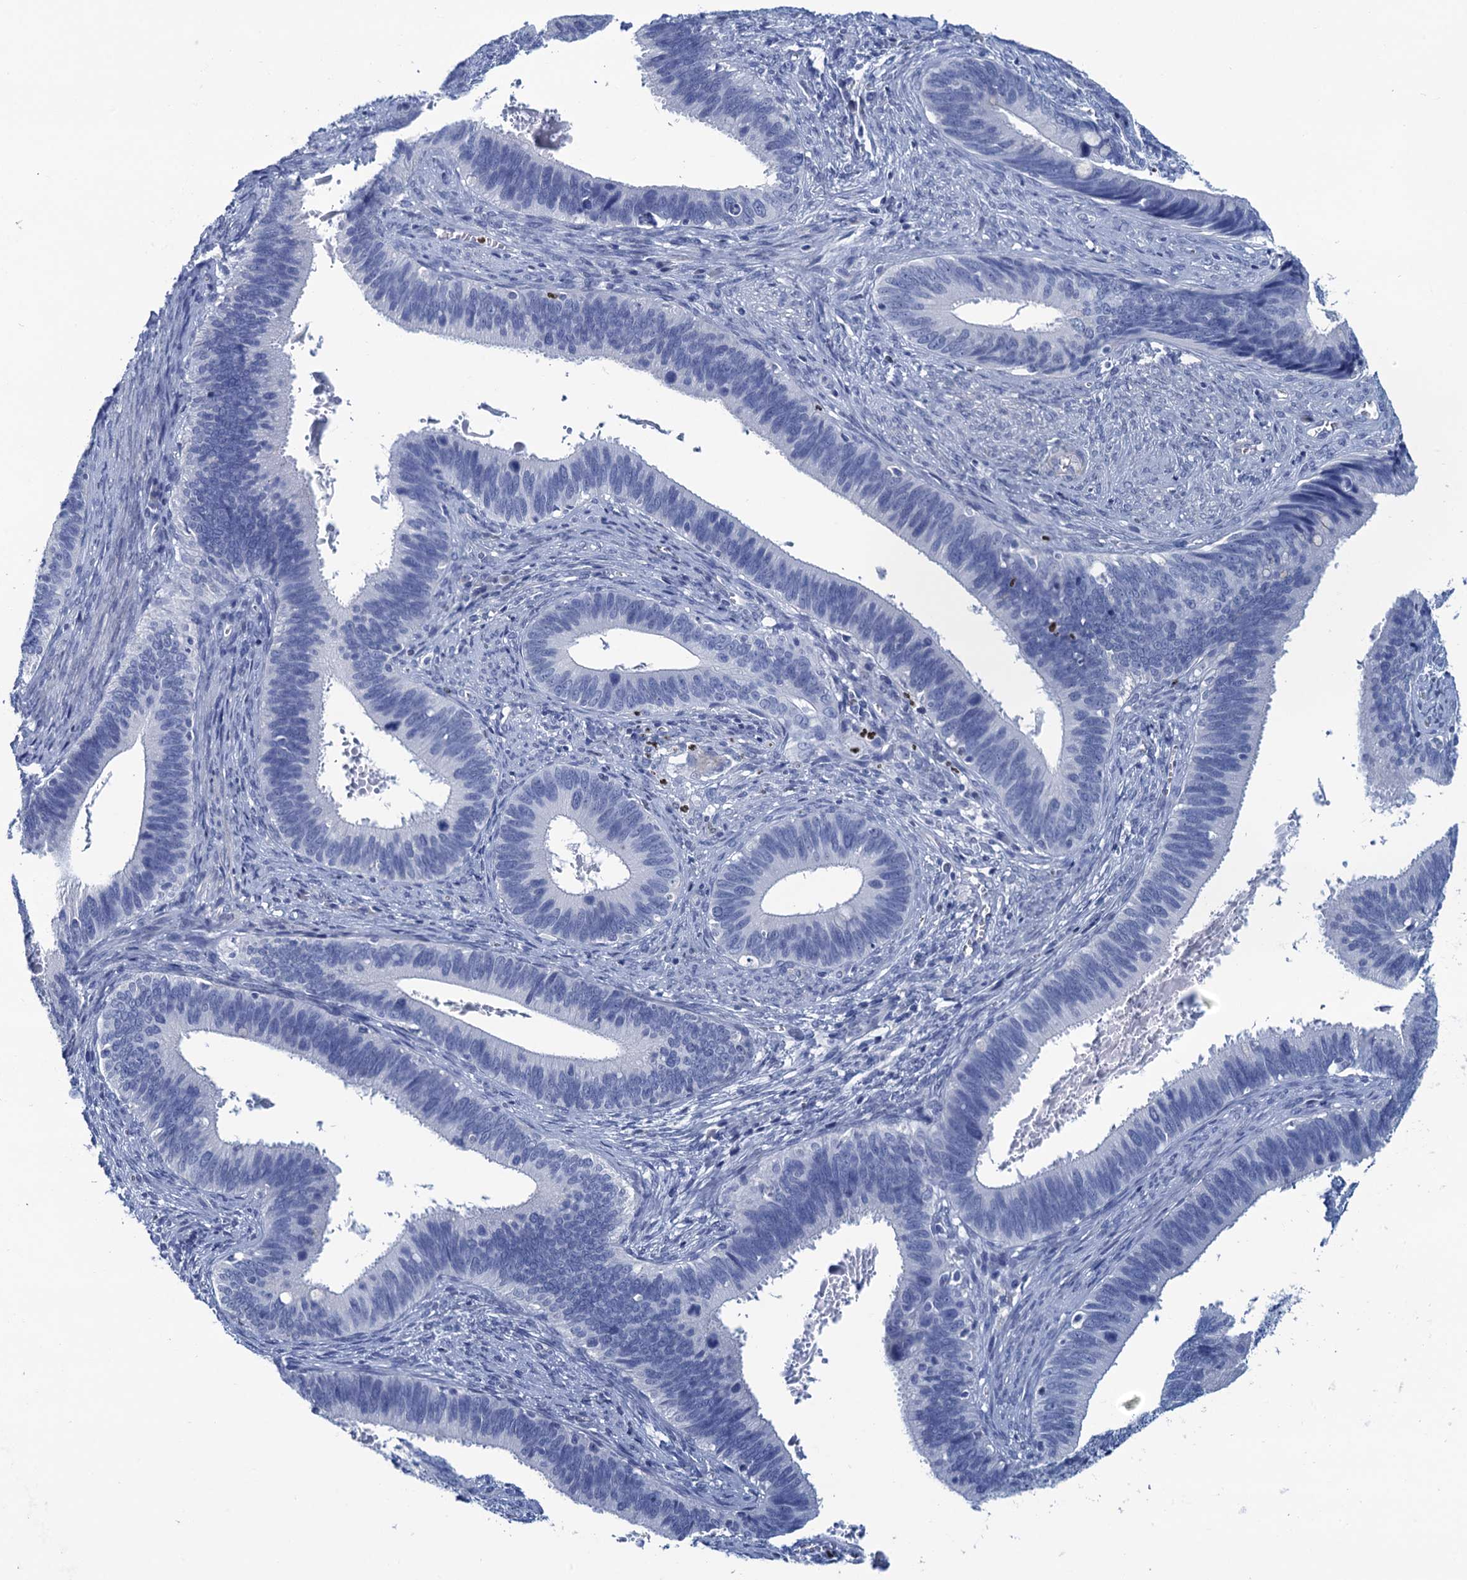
{"staining": {"intensity": "negative", "quantity": "none", "location": "none"}, "tissue": "cervical cancer", "cell_type": "Tumor cells", "image_type": "cancer", "snomed": [{"axis": "morphology", "description": "Adenocarcinoma, NOS"}, {"axis": "topography", "description": "Cervix"}], "caption": "Tumor cells show no significant staining in cervical cancer (adenocarcinoma).", "gene": "RHCG", "patient": {"sex": "female", "age": 42}}